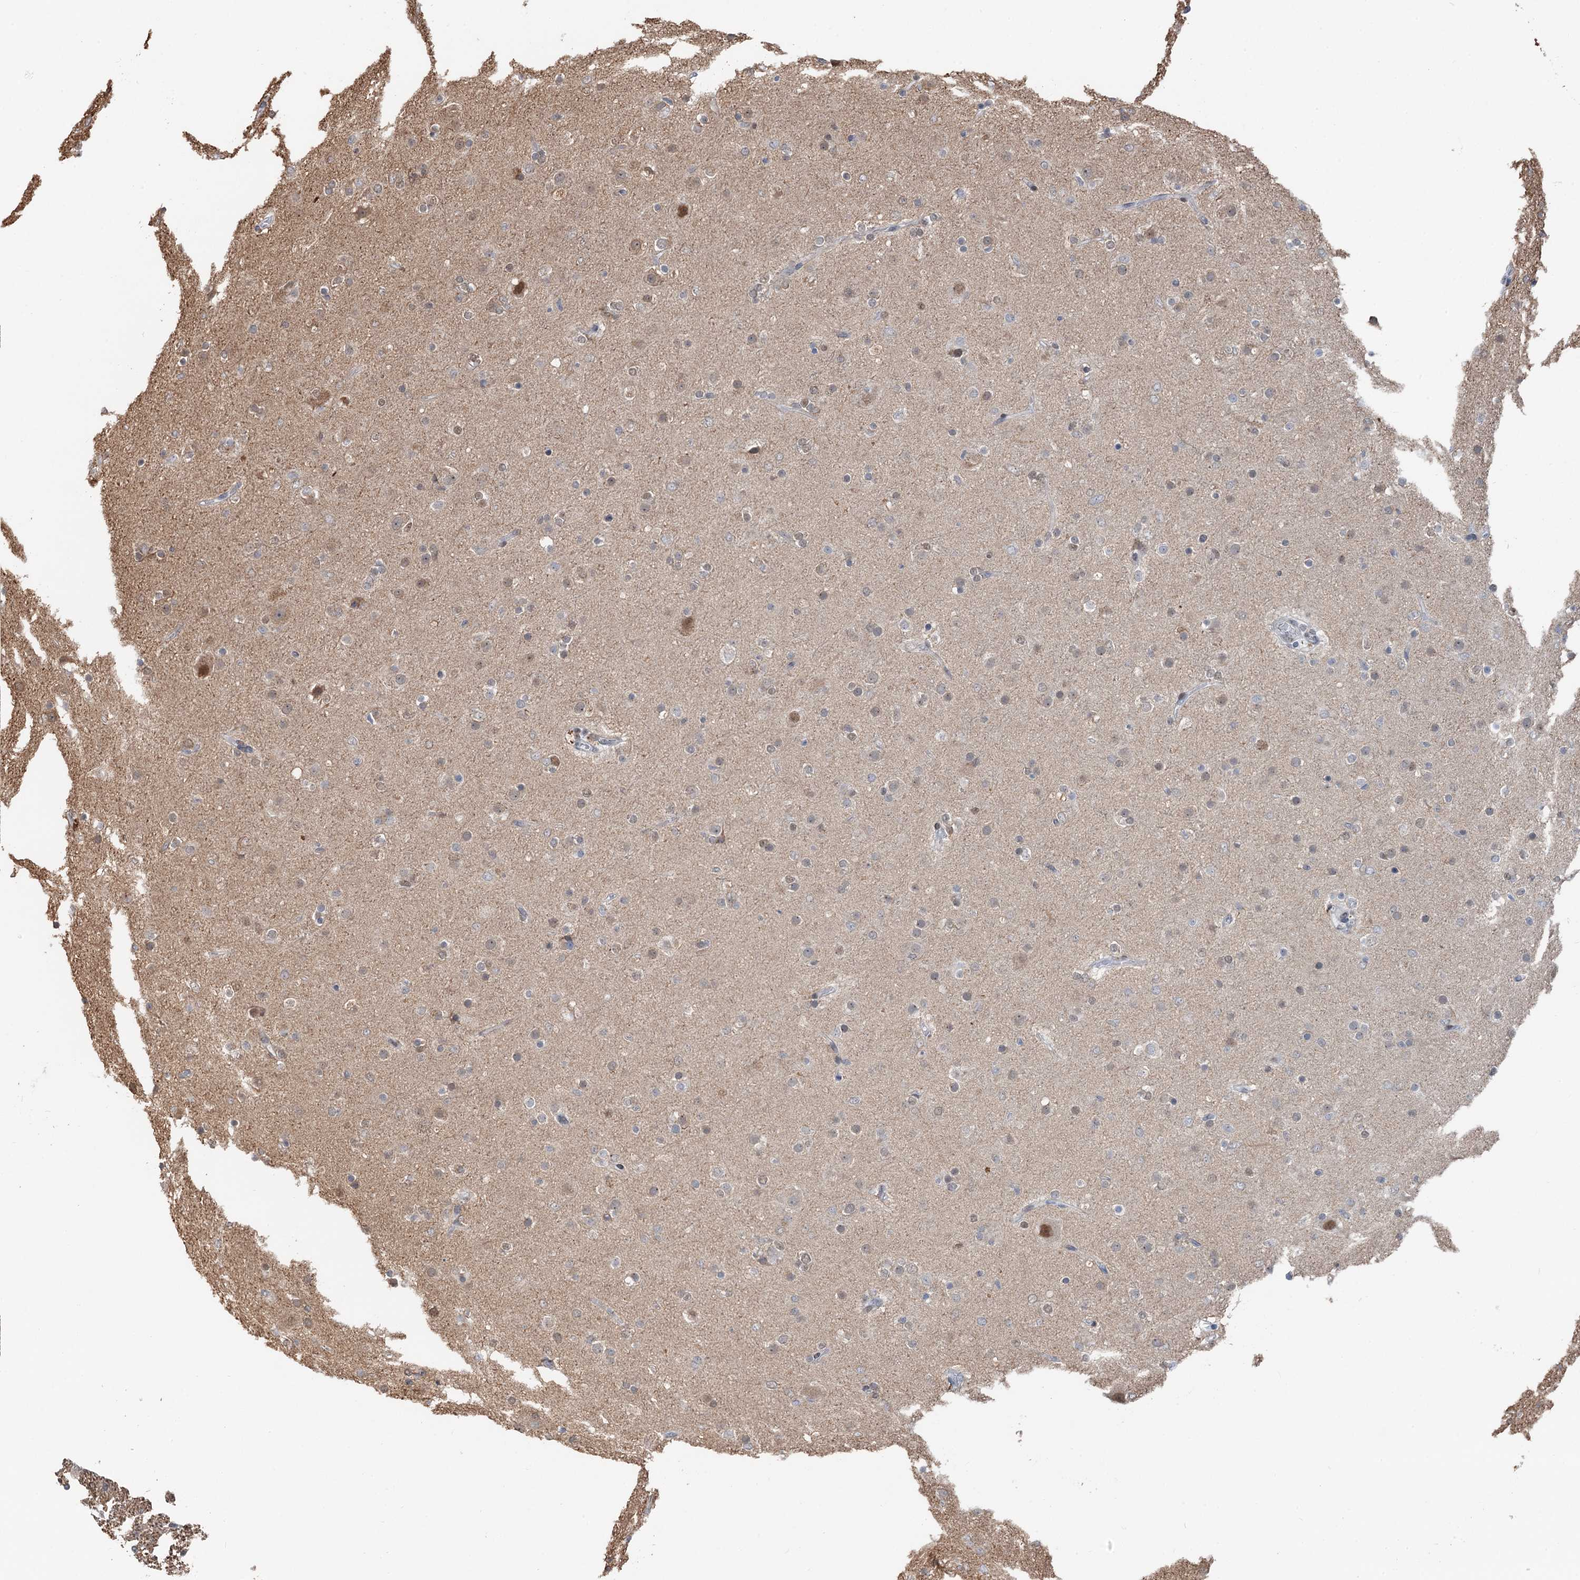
{"staining": {"intensity": "weak", "quantity": "<25%", "location": "cytoplasmic/membranous,nuclear"}, "tissue": "glioma", "cell_type": "Tumor cells", "image_type": "cancer", "snomed": [{"axis": "morphology", "description": "Glioma, malignant, Low grade"}, {"axis": "topography", "description": "Brain"}], "caption": "The immunohistochemistry (IHC) histopathology image has no significant positivity in tumor cells of low-grade glioma (malignant) tissue.", "gene": "CFDP1", "patient": {"sex": "male", "age": 65}}